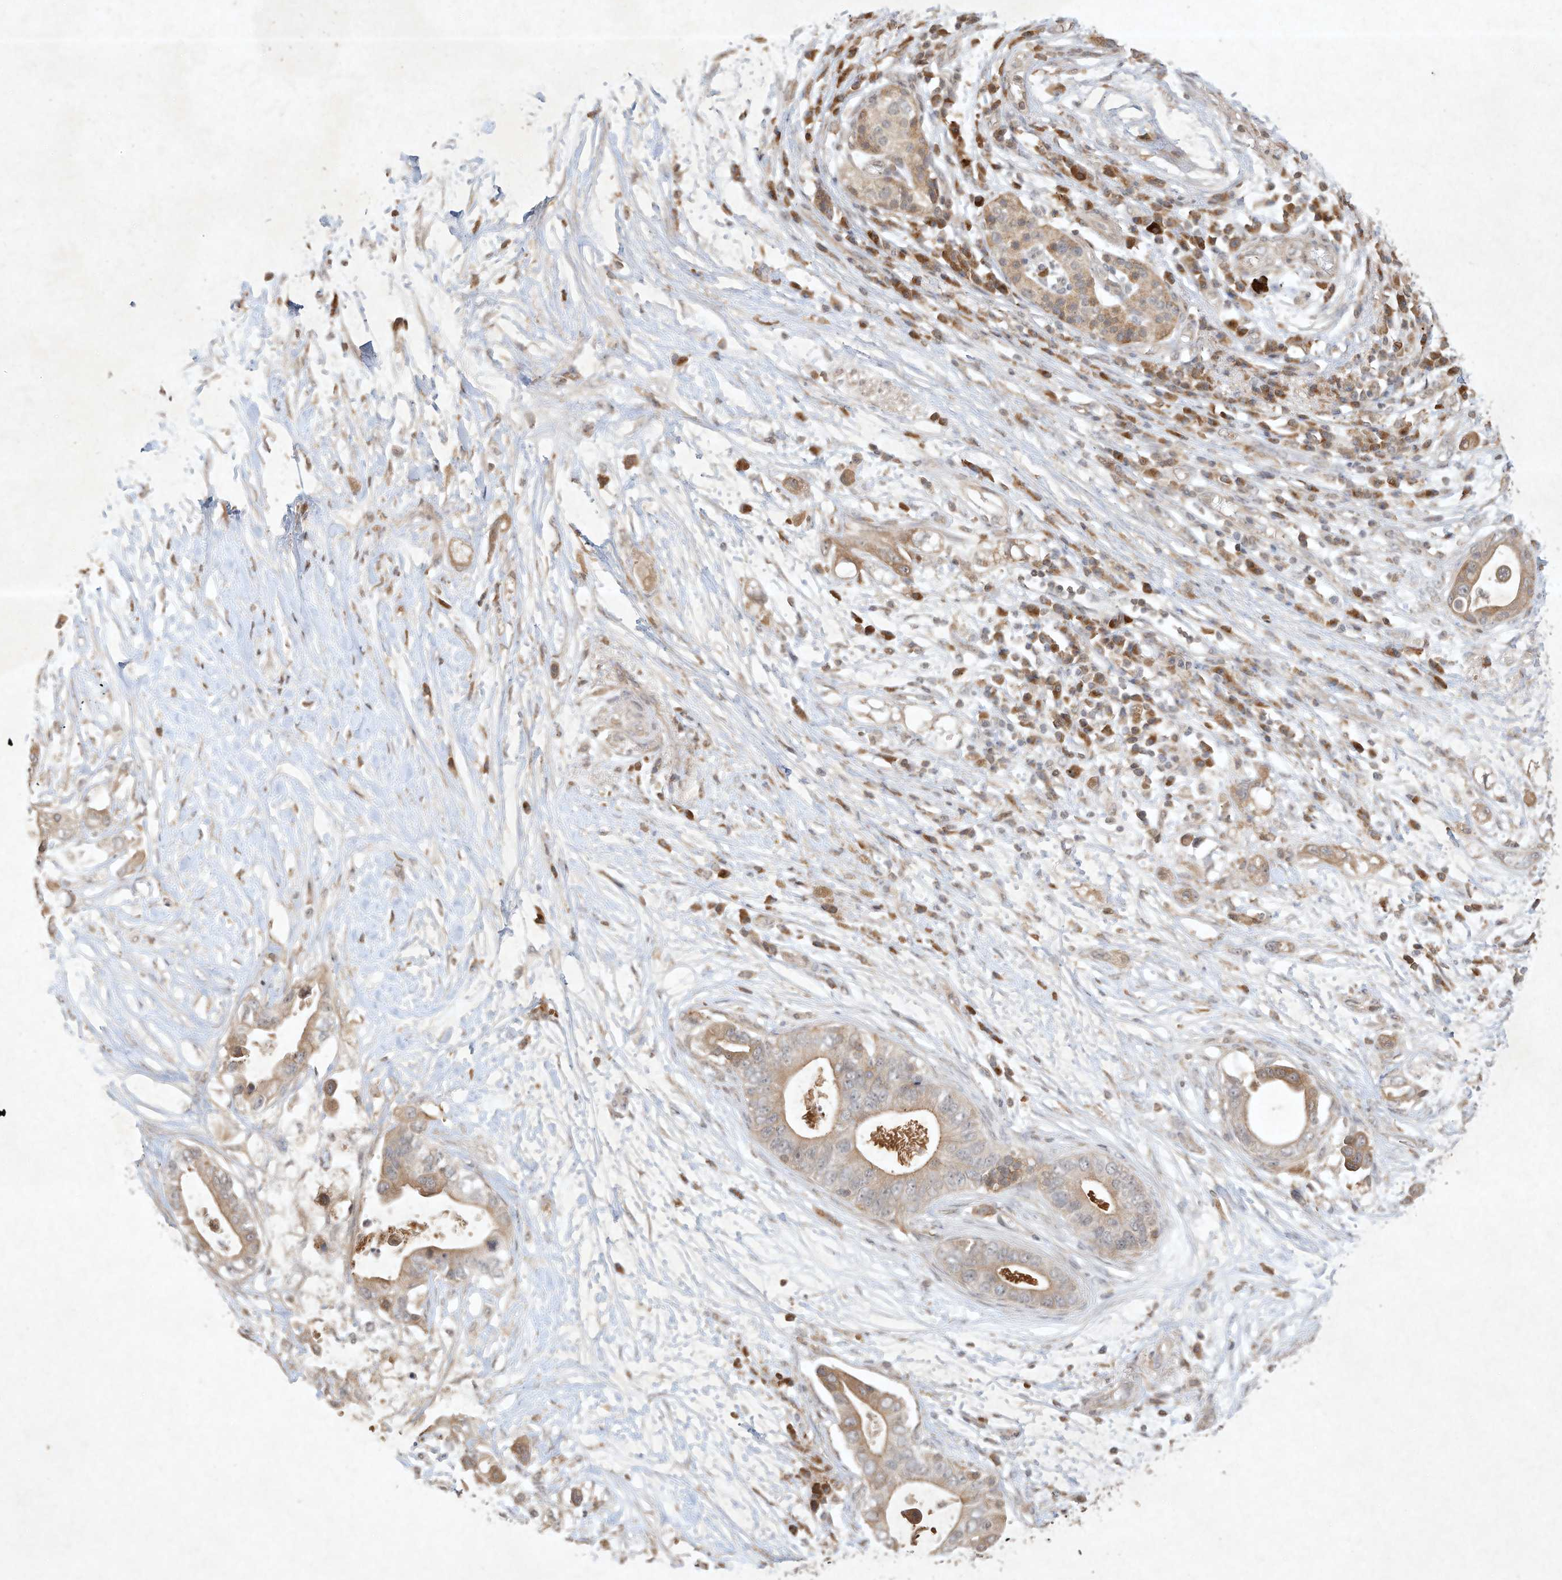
{"staining": {"intensity": "moderate", "quantity": ">75%", "location": "cytoplasmic/membranous"}, "tissue": "pancreatic cancer", "cell_type": "Tumor cells", "image_type": "cancer", "snomed": [{"axis": "morphology", "description": "Adenocarcinoma, NOS"}, {"axis": "topography", "description": "Pancreas"}], "caption": "An image of human pancreatic cancer (adenocarcinoma) stained for a protein shows moderate cytoplasmic/membranous brown staining in tumor cells. The staining is performed using DAB (3,3'-diaminobenzidine) brown chromogen to label protein expression. The nuclei are counter-stained blue using hematoxylin.", "gene": "BTRC", "patient": {"sex": "male", "age": 77}}